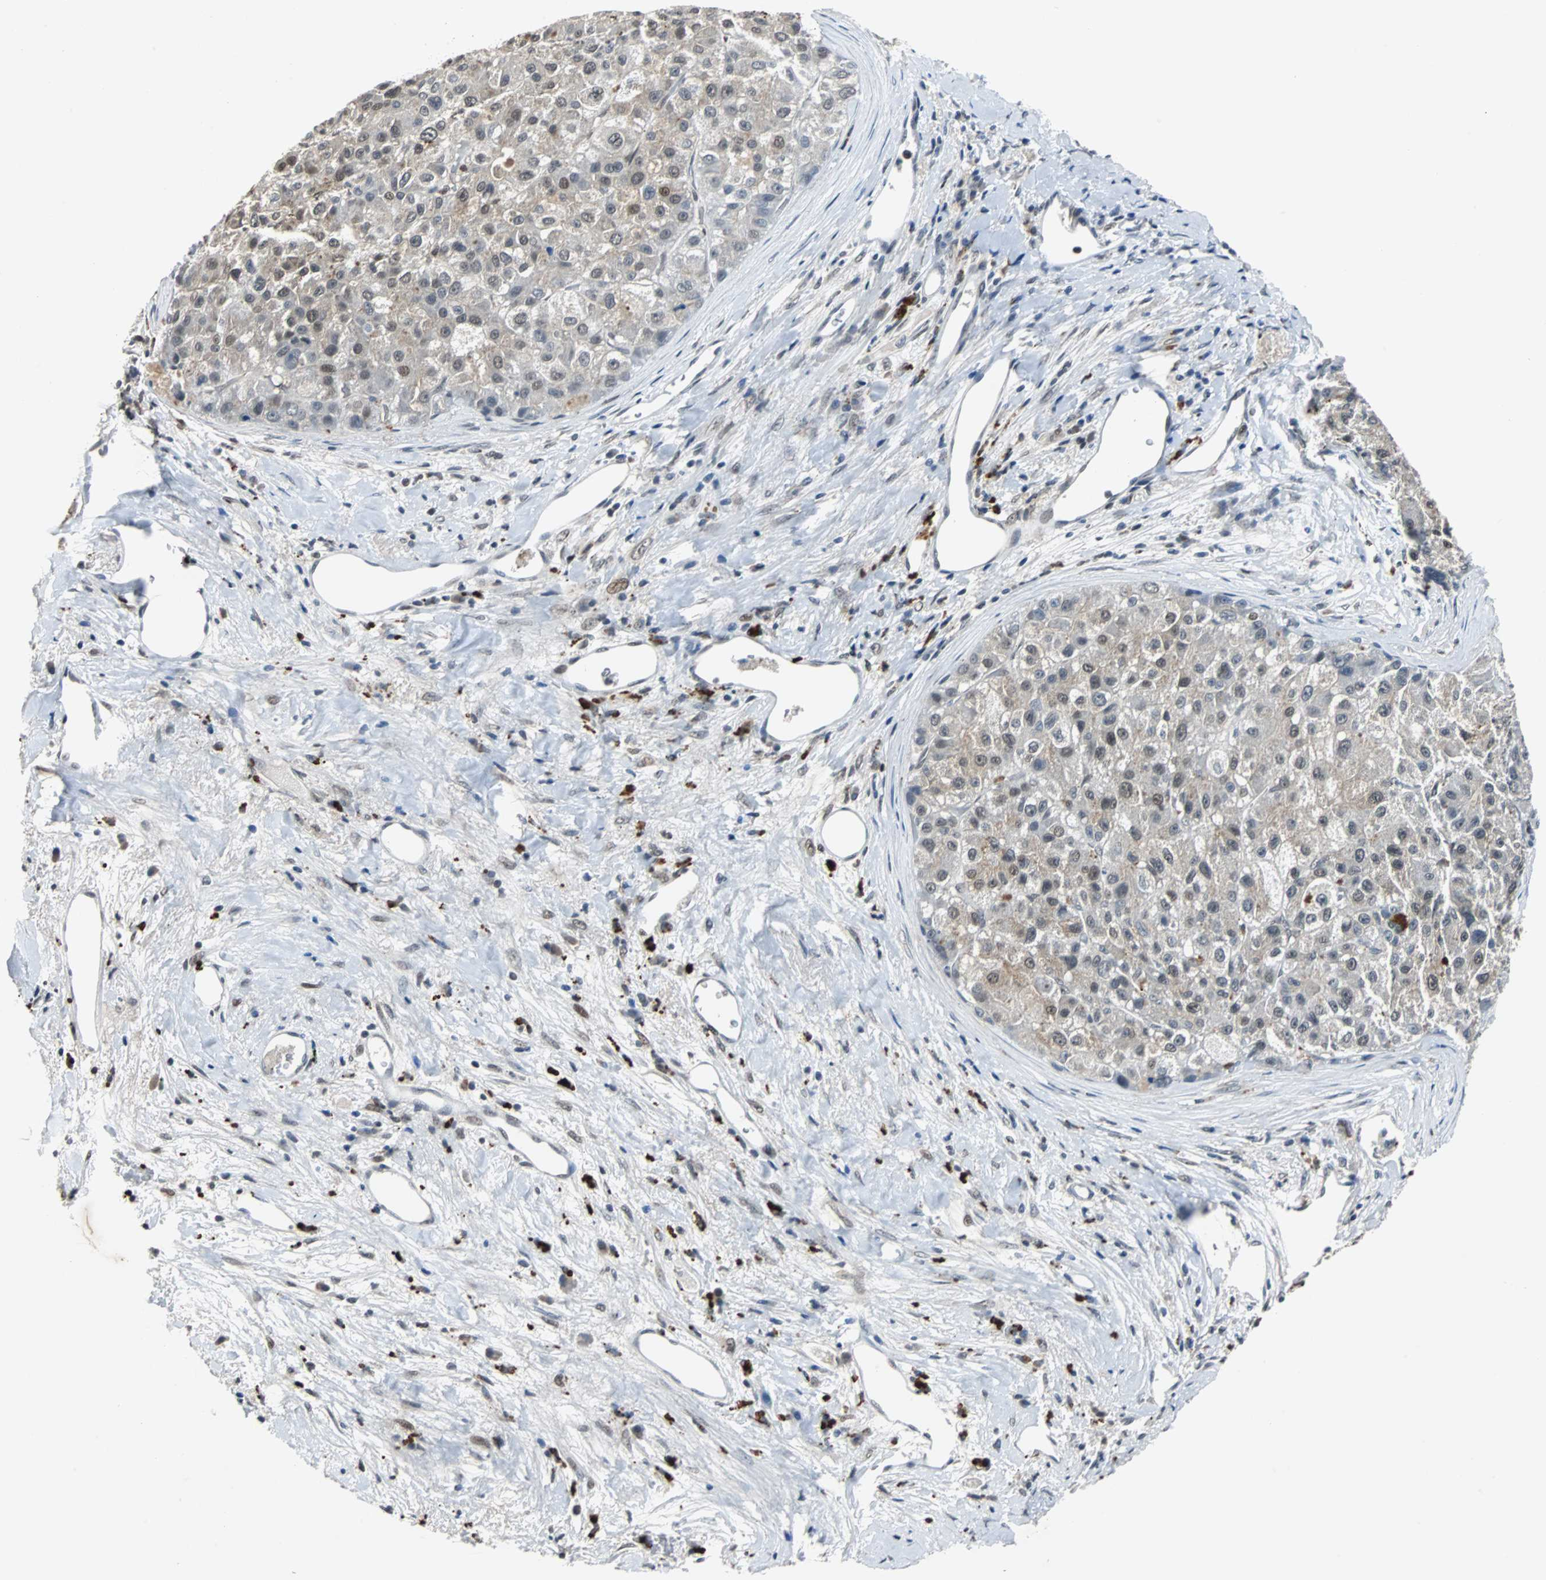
{"staining": {"intensity": "weak", "quantity": "25%-75%", "location": "cytoplasmic/membranous,nuclear"}, "tissue": "liver cancer", "cell_type": "Tumor cells", "image_type": "cancer", "snomed": [{"axis": "morphology", "description": "Carcinoma, Hepatocellular, NOS"}, {"axis": "topography", "description": "Liver"}], "caption": "Protein expression analysis of human hepatocellular carcinoma (liver) reveals weak cytoplasmic/membranous and nuclear positivity in about 25%-75% of tumor cells. (DAB (3,3'-diaminobenzidine) = brown stain, brightfield microscopy at high magnification).", "gene": "HLX", "patient": {"sex": "male", "age": 80}}